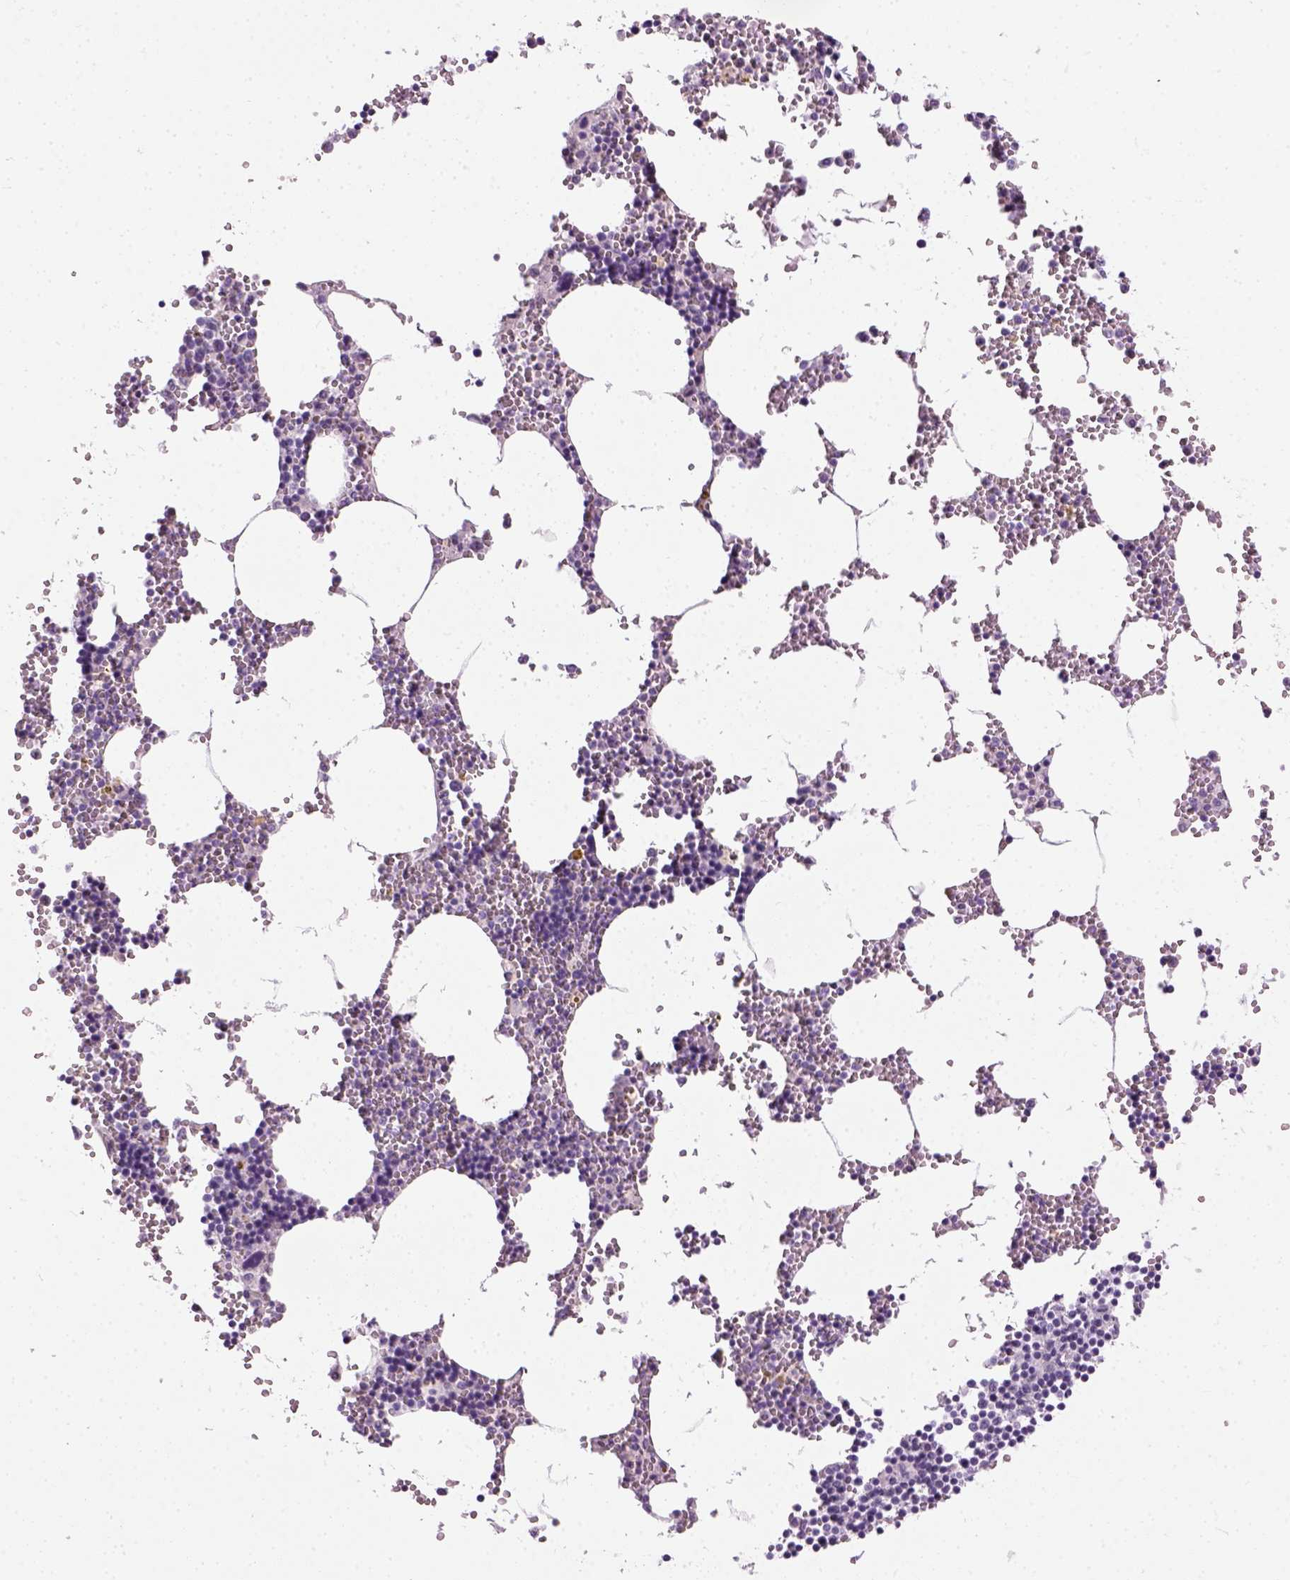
{"staining": {"intensity": "negative", "quantity": "none", "location": "none"}, "tissue": "bone marrow", "cell_type": "Hematopoietic cells", "image_type": "normal", "snomed": [{"axis": "morphology", "description": "Normal tissue, NOS"}, {"axis": "topography", "description": "Bone marrow"}], "caption": "This is a histopathology image of immunohistochemistry staining of benign bone marrow, which shows no positivity in hematopoietic cells. (Immunohistochemistry (ihc), brightfield microscopy, high magnification).", "gene": "GABRB2", "patient": {"sex": "male", "age": 54}}